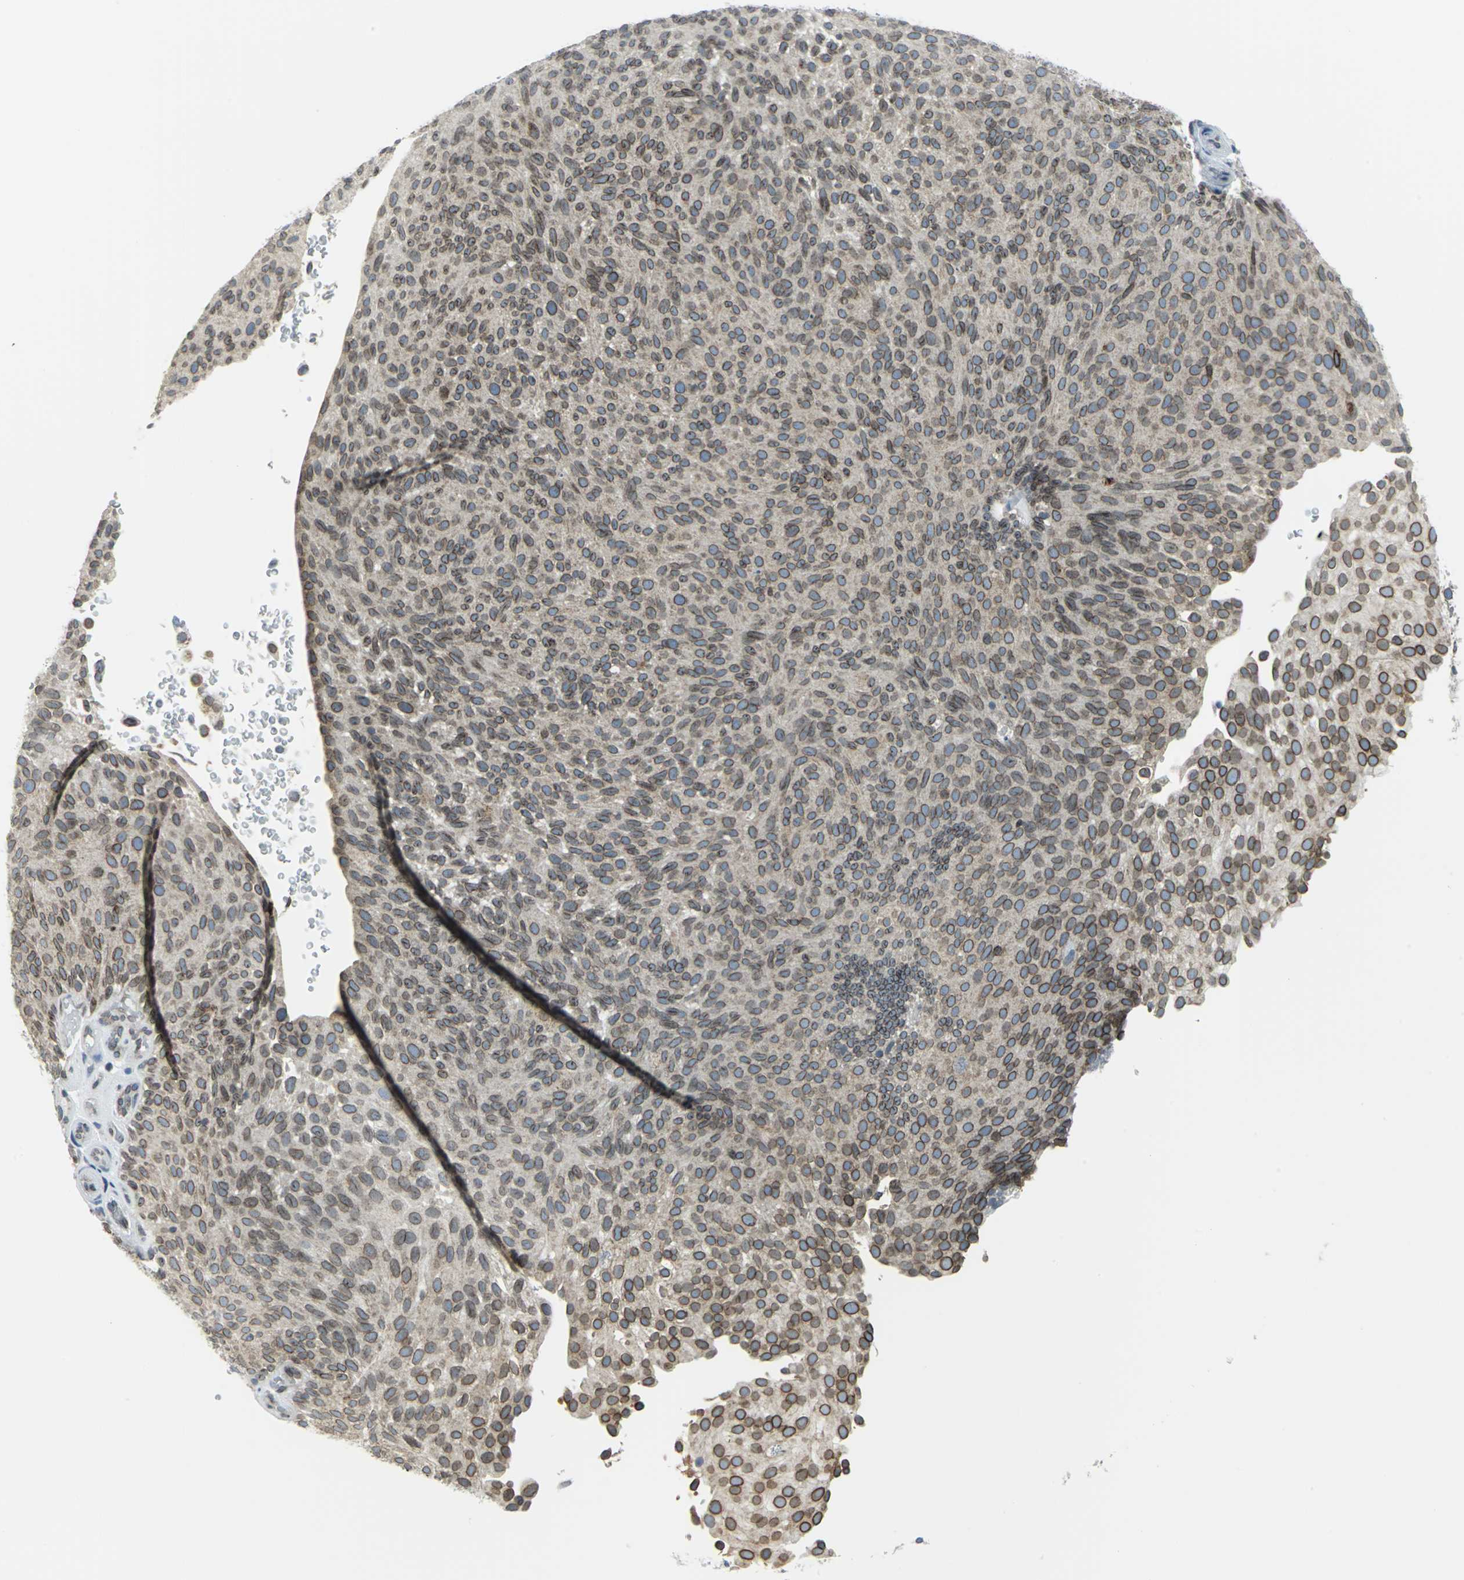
{"staining": {"intensity": "moderate", "quantity": ">75%", "location": "cytoplasmic/membranous,nuclear"}, "tissue": "urothelial cancer", "cell_type": "Tumor cells", "image_type": "cancer", "snomed": [{"axis": "morphology", "description": "Urothelial carcinoma, Low grade"}, {"axis": "topography", "description": "Urinary bladder"}], "caption": "An image of low-grade urothelial carcinoma stained for a protein exhibits moderate cytoplasmic/membranous and nuclear brown staining in tumor cells.", "gene": "SNUPN", "patient": {"sex": "male", "age": 78}}